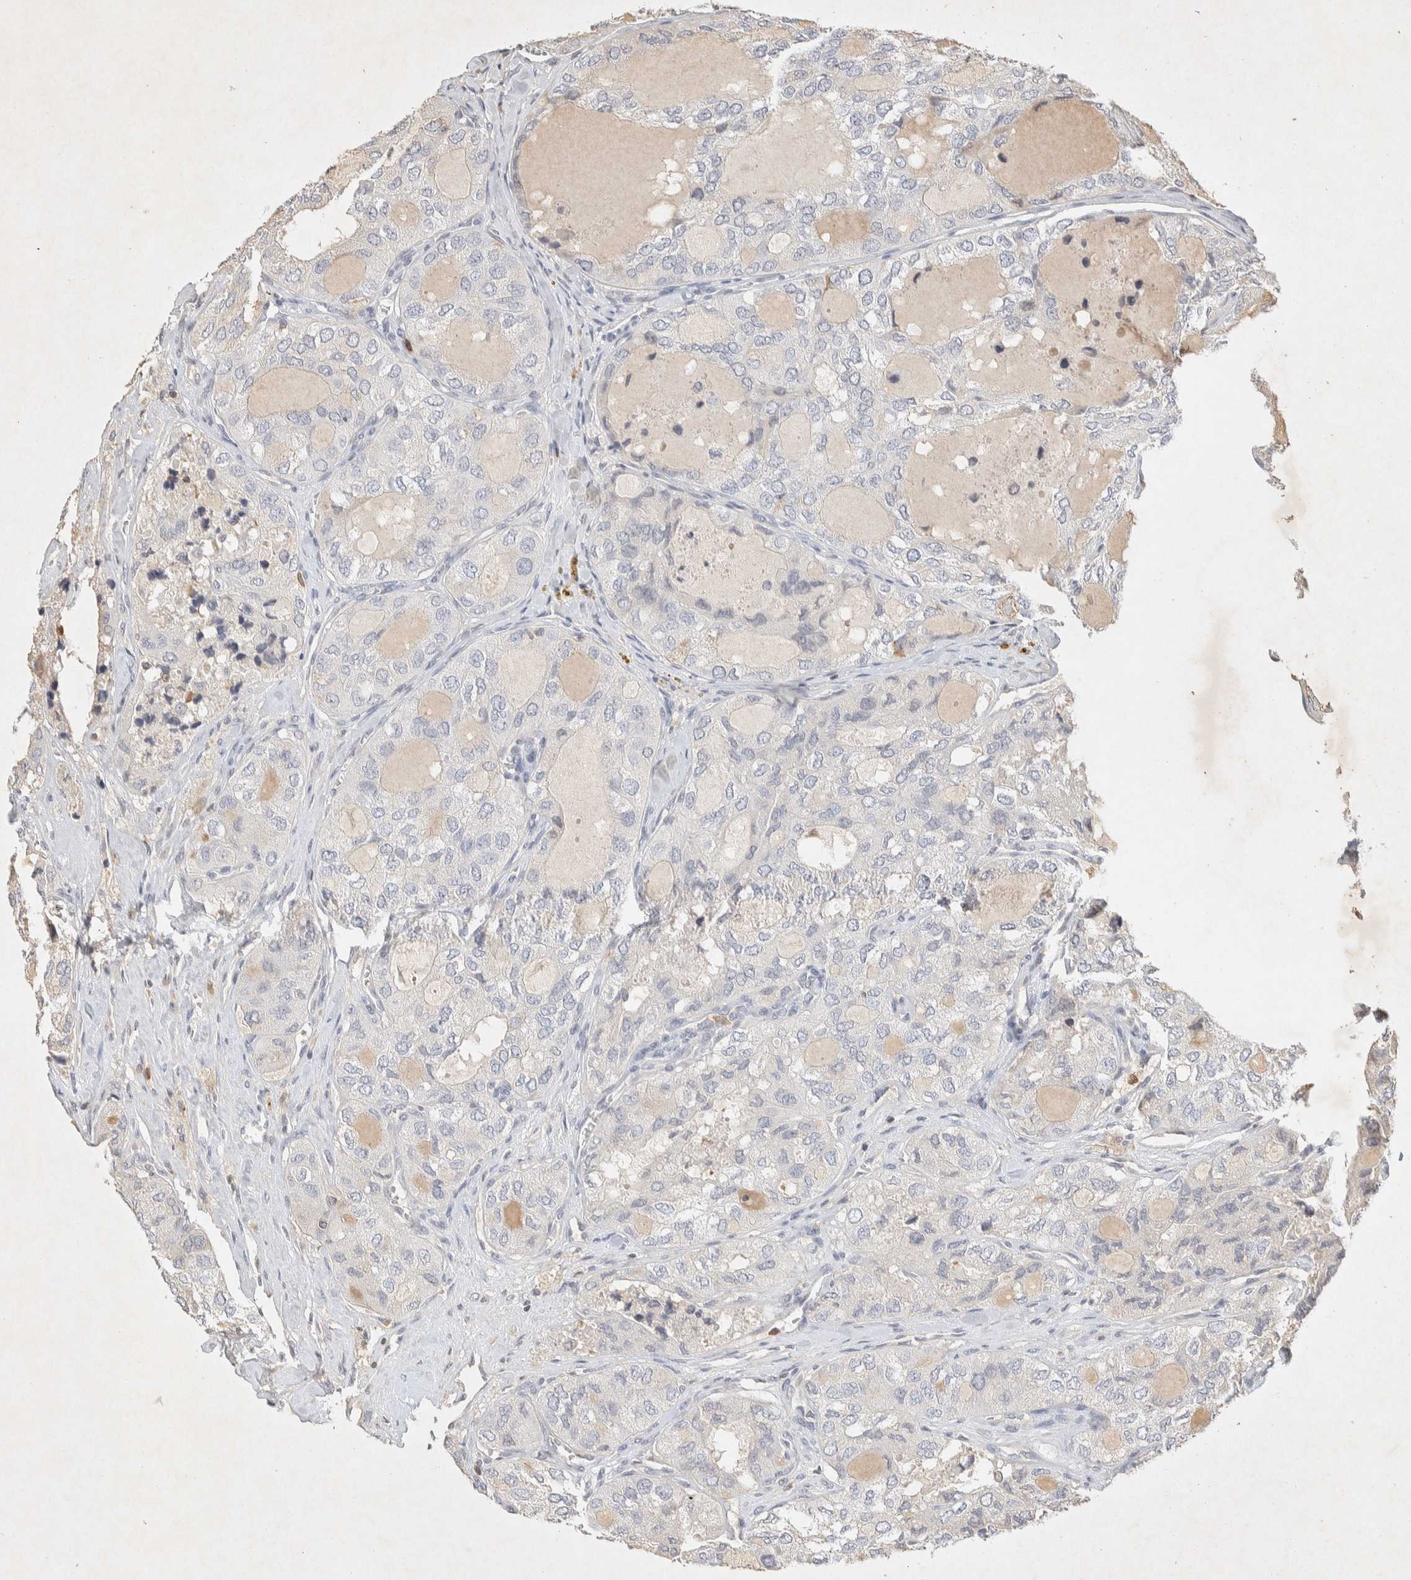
{"staining": {"intensity": "negative", "quantity": "none", "location": "none"}, "tissue": "thyroid cancer", "cell_type": "Tumor cells", "image_type": "cancer", "snomed": [{"axis": "morphology", "description": "Follicular adenoma carcinoma, NOS"}, {"axis": "topography", "description": "Thyroid gland"}], "caption": "An image of thyroid follicular adenoma carcinoma stained for a protein exhibits no brown staining in tumor cells.", "gene": "RAC2", "patient": {"sex": "male", "age": 75}}